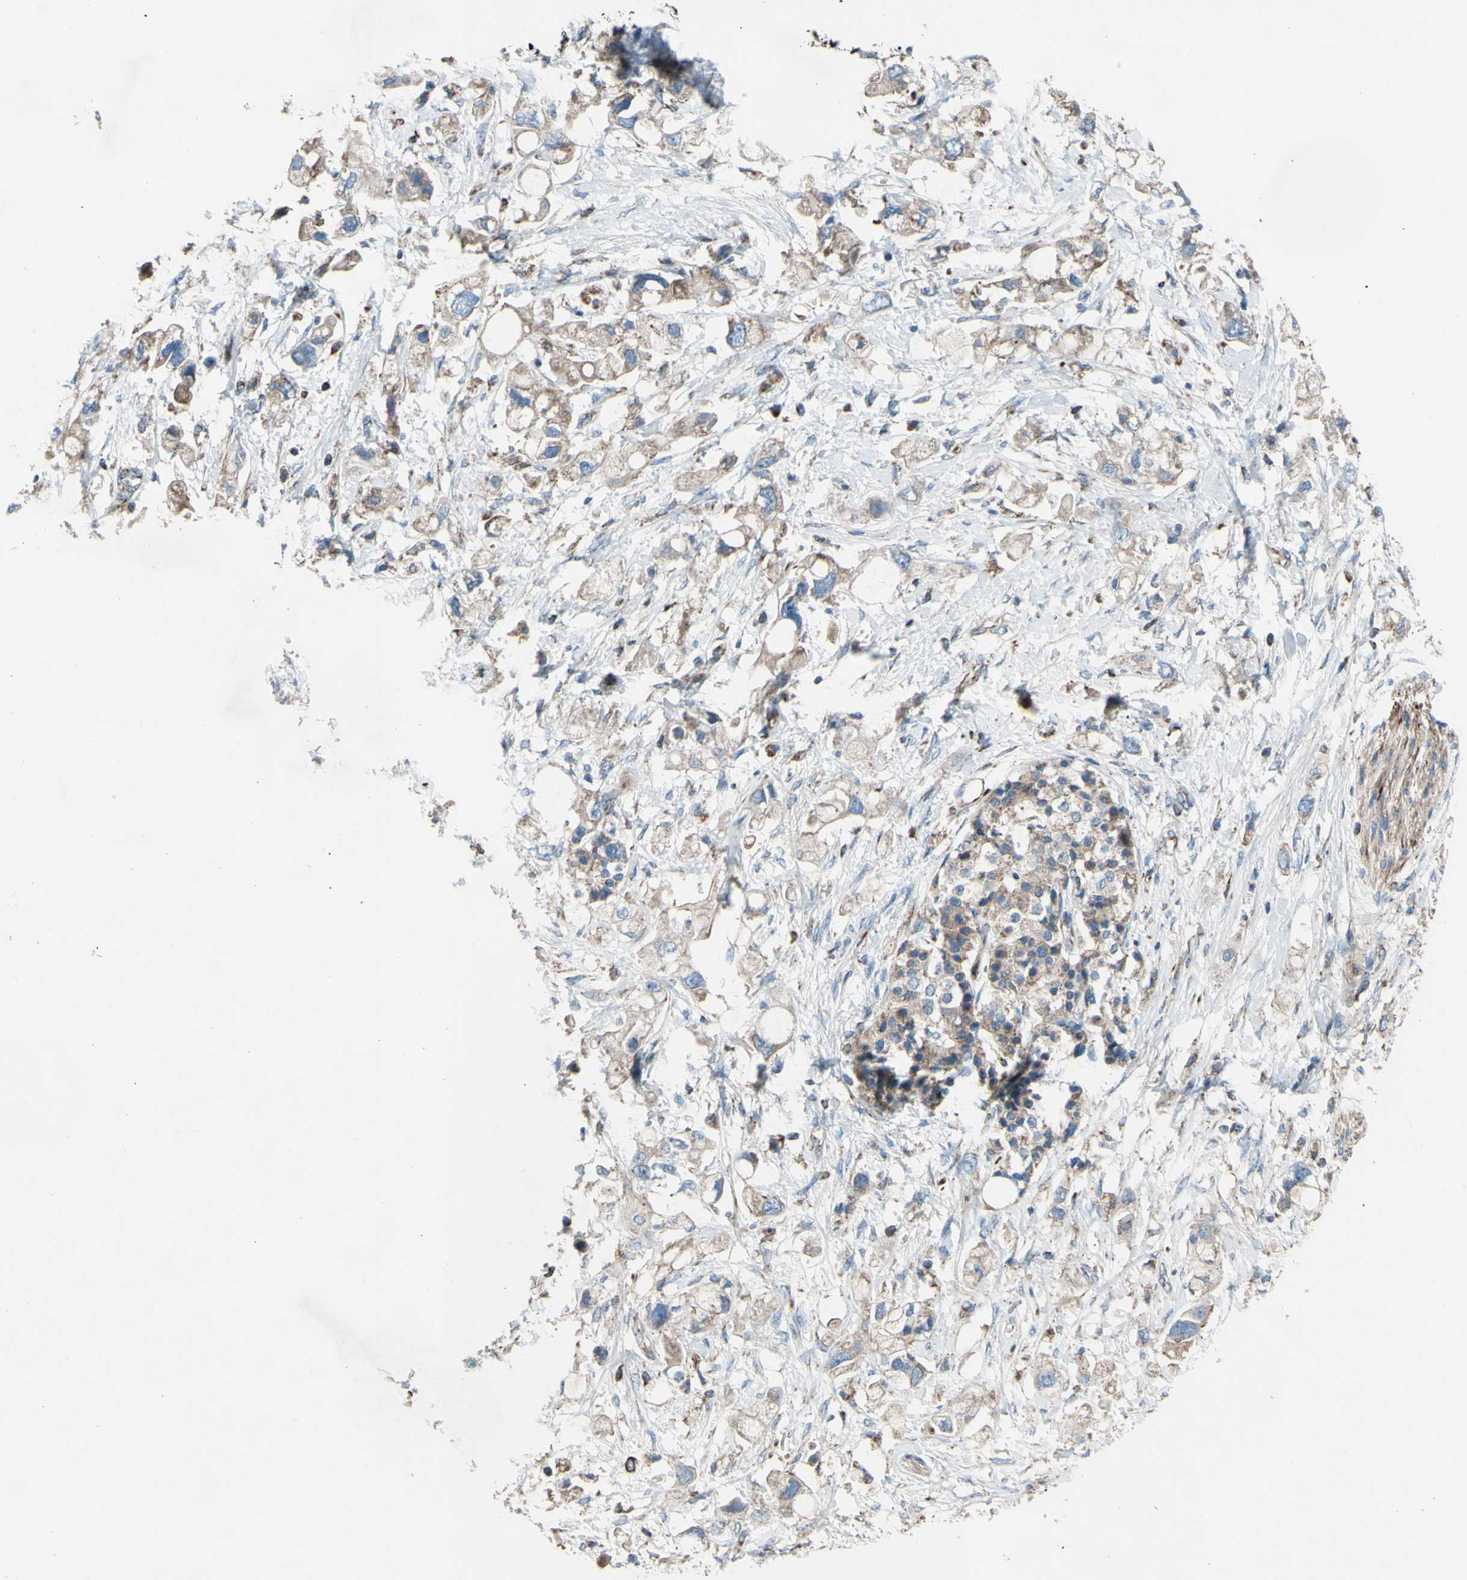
{"staining": {"intensity": "weak", "quantity": ">75%", "location": "cytoplasmic/membranous"}, "tissue": "pancreatic cancer", "cell_type": "Tumor cells", "image_type": "cancer", "snomed": [{"axis": "morphology", "description": "Adenocarcinoma, NOS"}, {"axis": "topography", "description": "Pancreas"}], "caption": "An immunohistochemistry histopathology image of tumor tissue is shown. Protein staining in brown shows weak cytoplasmic/membranous positivity in pancreatic cancer within tumor cells. (DAB (3,3'-diaminobenzidine) IHC, brown staining for protein, blue staining for nuclei).", "gene": "EMC7", "patient": {"sex": "female", "age": 56}}